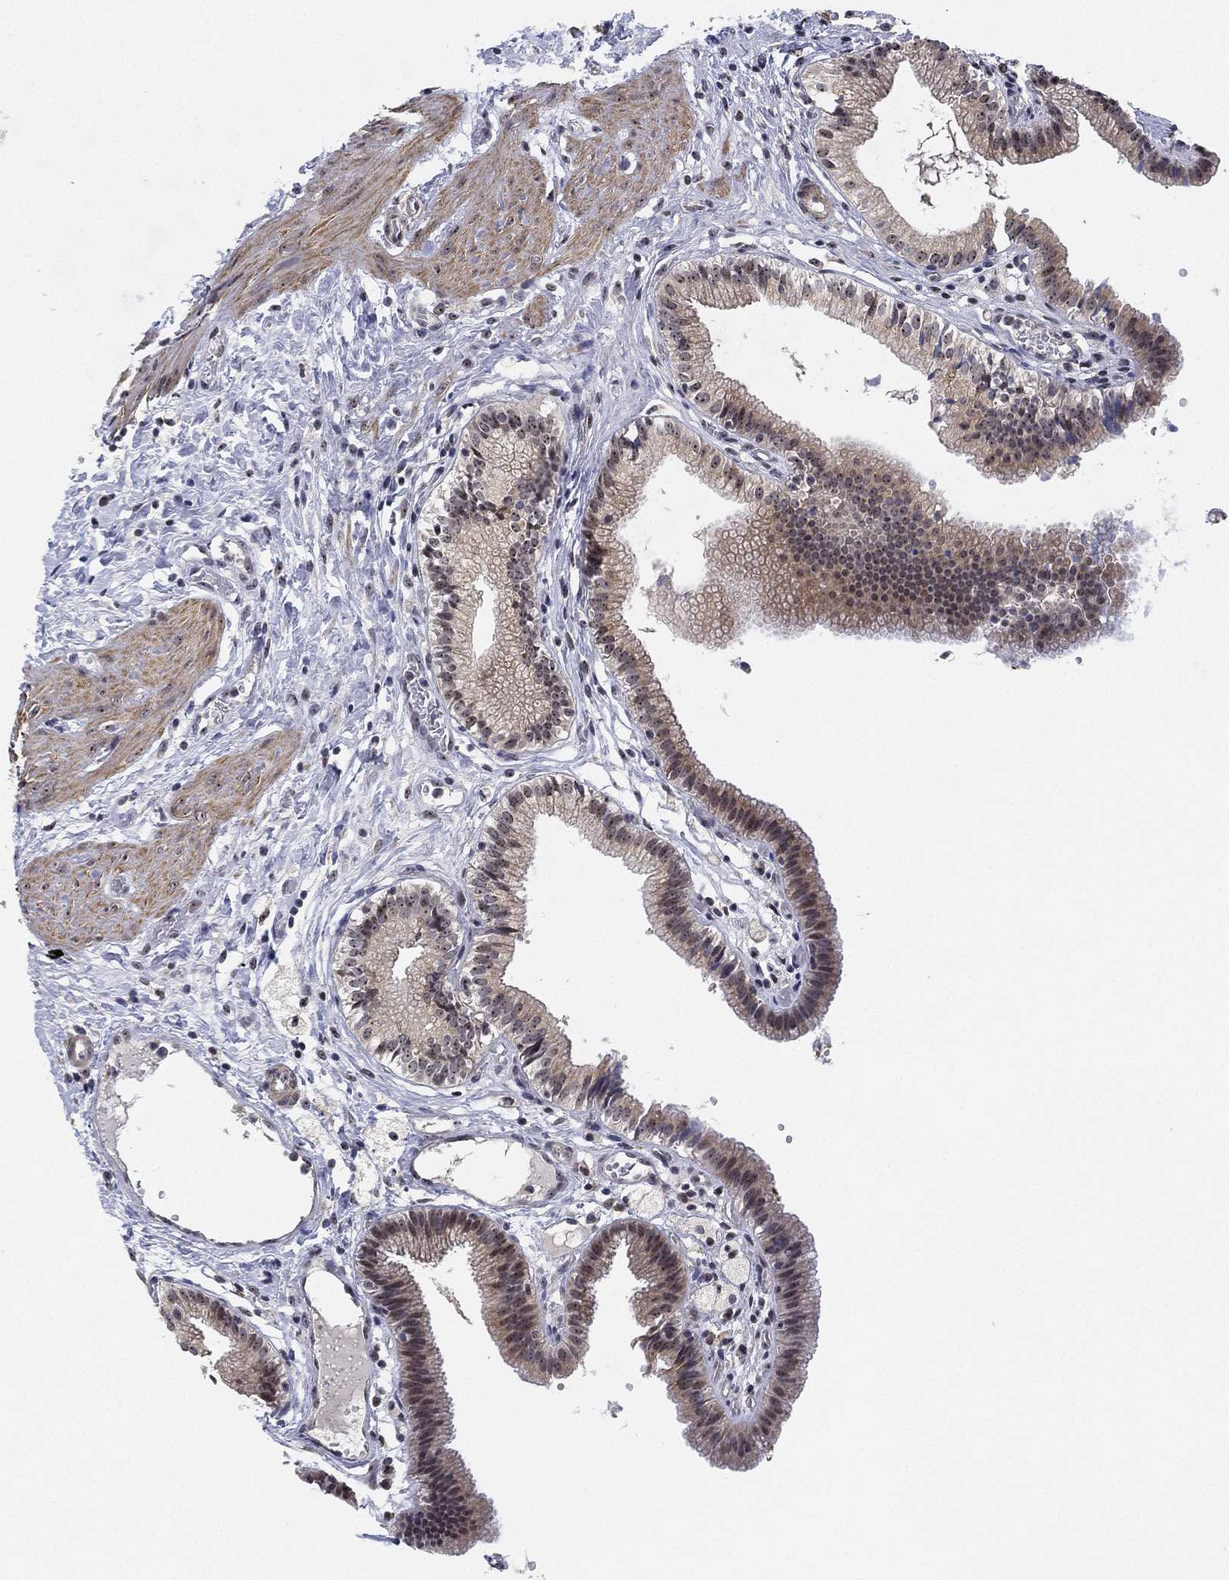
{"staining": {"intensity": "moderate", "quantity": "25%-75%", "location": "nuclear"}, "tissue": "gallbladder", "cell_type": "Glandular cells", "image_type": "normal", "snomed": [{"axis": "morphology", "description": "Normal tissue, NOS"}, {"axis": "topography", "description": "Gallbladder"}], "caption": "IHC of normal human gallbladder shows medium levels of moderate nuclear positivity in about 25%-75% of glandular cells. The protein of interest is stained brown, and the nuclei are stained in blue (DAB (3,3'-diaminobenzidine) IHC with brightfield microscopy, high magnification).", "gene": "PPP1R16B", "patient": {"sex": "female", "age": 24}}